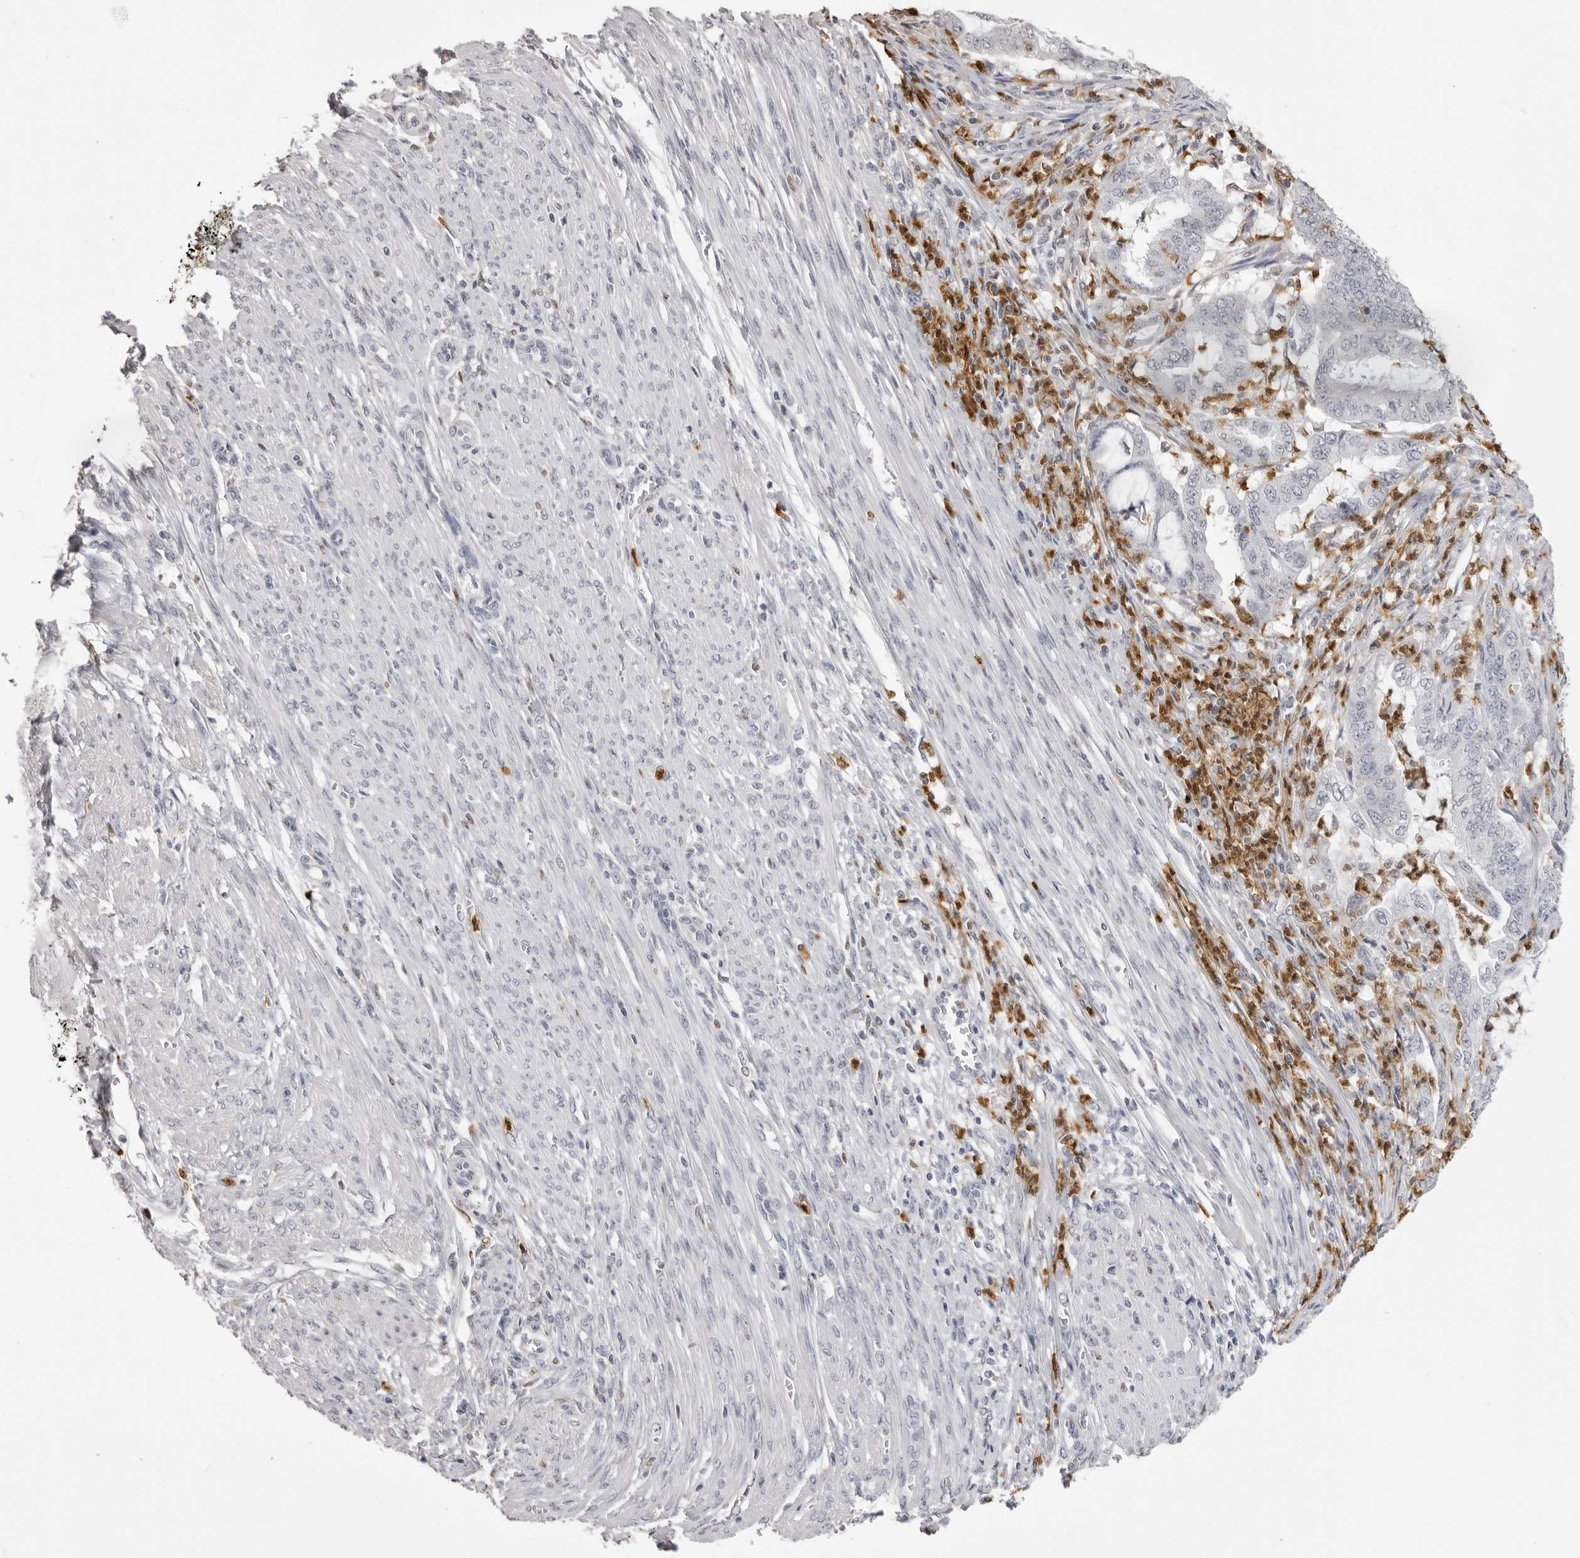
{"staining": {"intensity": "negative", "quantity": "none", "location": "none"}, "tissue": "endometrial cancer", "cell_type": "Tumor cells", "image_type": "cancer", "snomed": [{"axis": "morphology", "description": "Adenocarcinoma, NOS"}, {"axis": "topography", "description": "Endometrium"}], "caption": "Tumor cells show no significant protein positivity in endometrial cancer.", "gene": "IL31", "patient": {"sex": "female", "age": 51}}